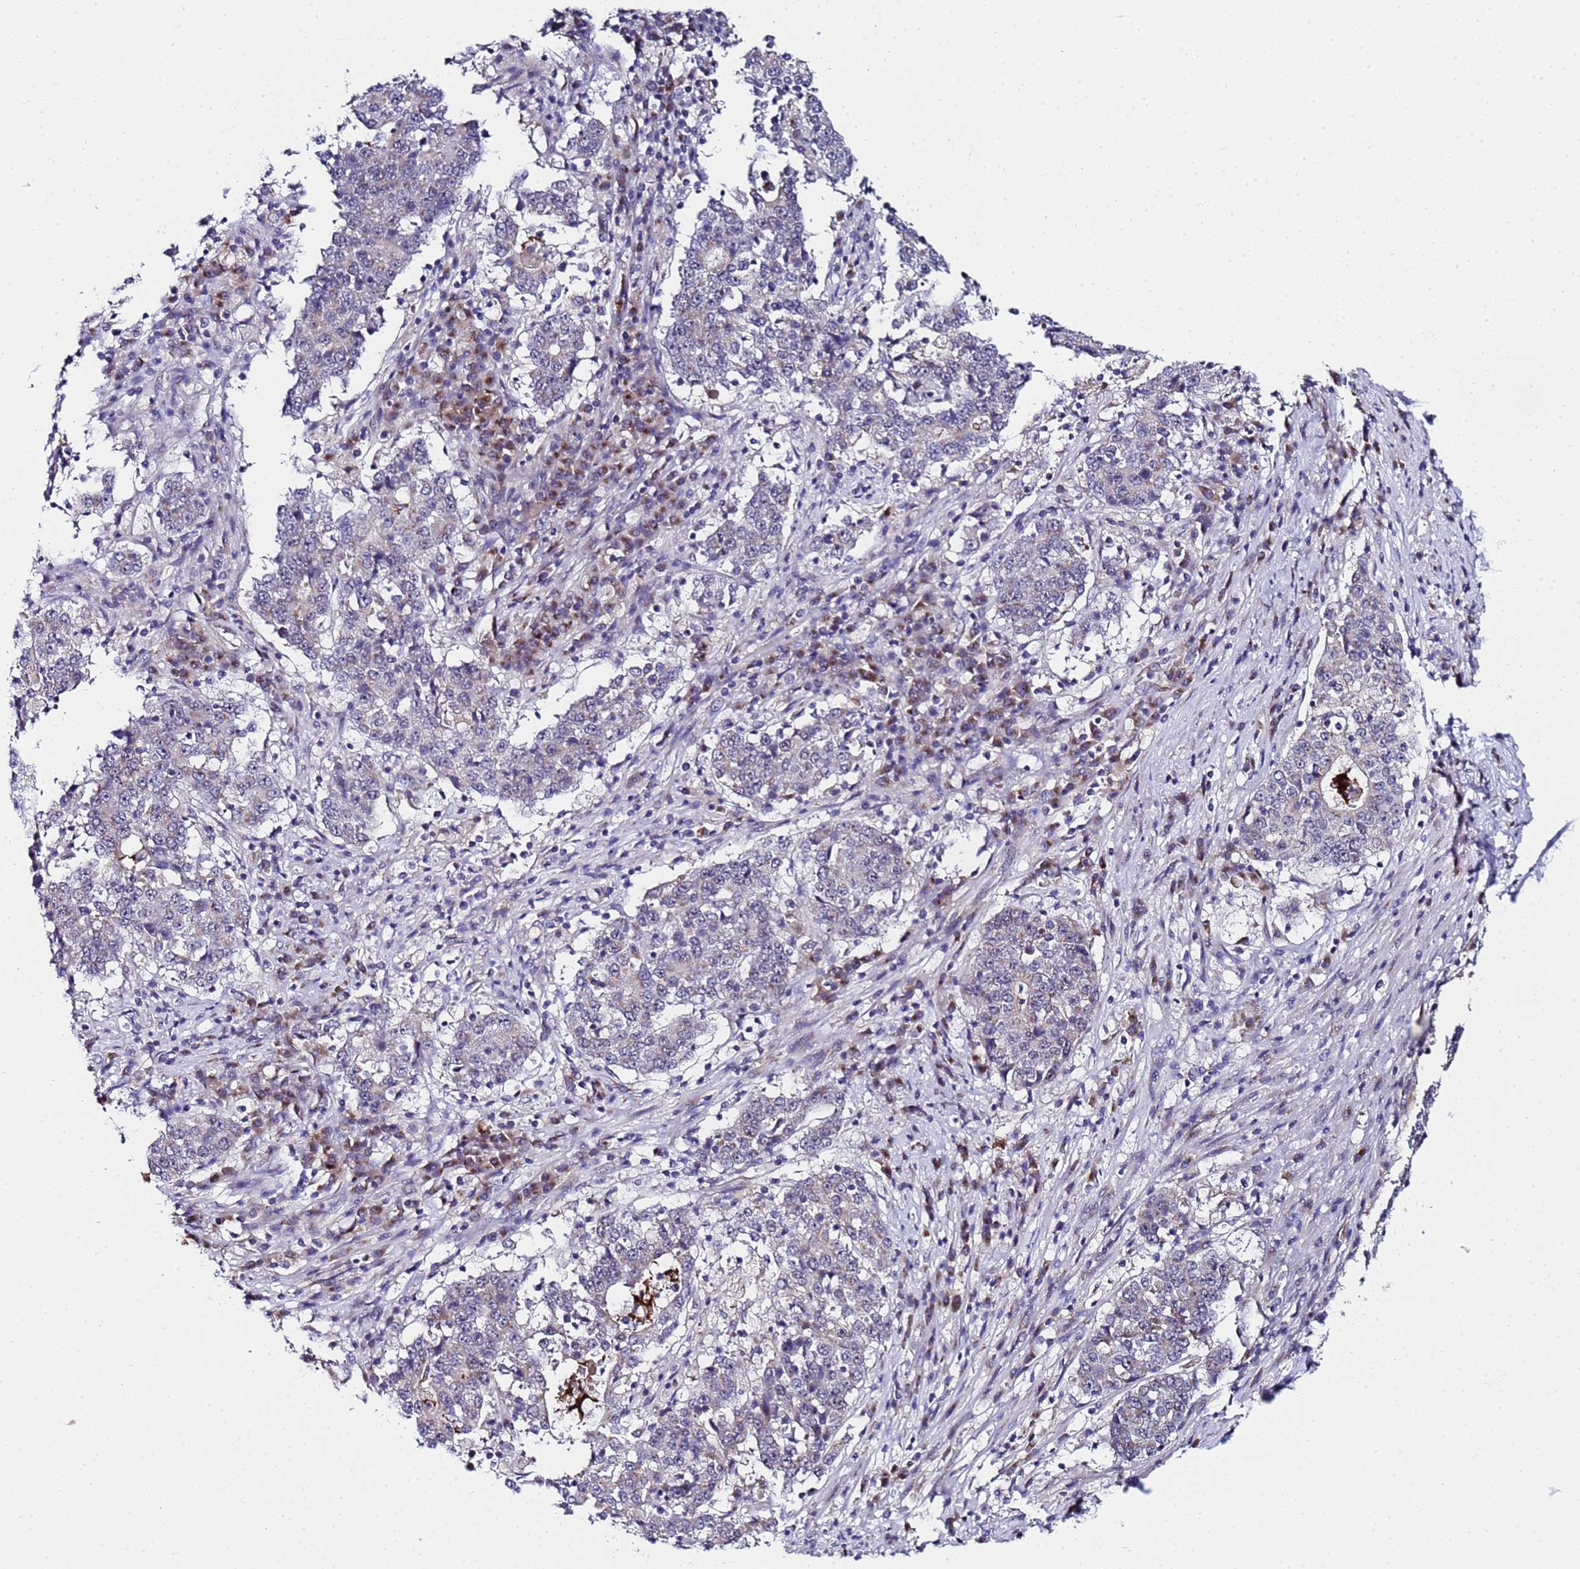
{"staining": {"intensity": "negative", "quantity": "none", "location": "none"}, "tissue": "stomach cancer", "cell_type": "Tumor cells", "image_type": "cancer", "snomed": [{"axis": "morphology", "description": "Adenocarcinoma, NOS"}, {"axis": "topography", "description": "Stomach"}], "caption": "DAB (3,3'-diaminobenzidine) immunohistochemical staining of human adenocarcinoma (stomach) reveals no significant expression in tumor cells. The staining was performed using DAB to visualize the protein expression in brown, while the nuclei were stained in blue with hematoxylin (Magnification: 20x).", "gene": "C19orf47", "patient": {"sex": "male", "age": 59}}